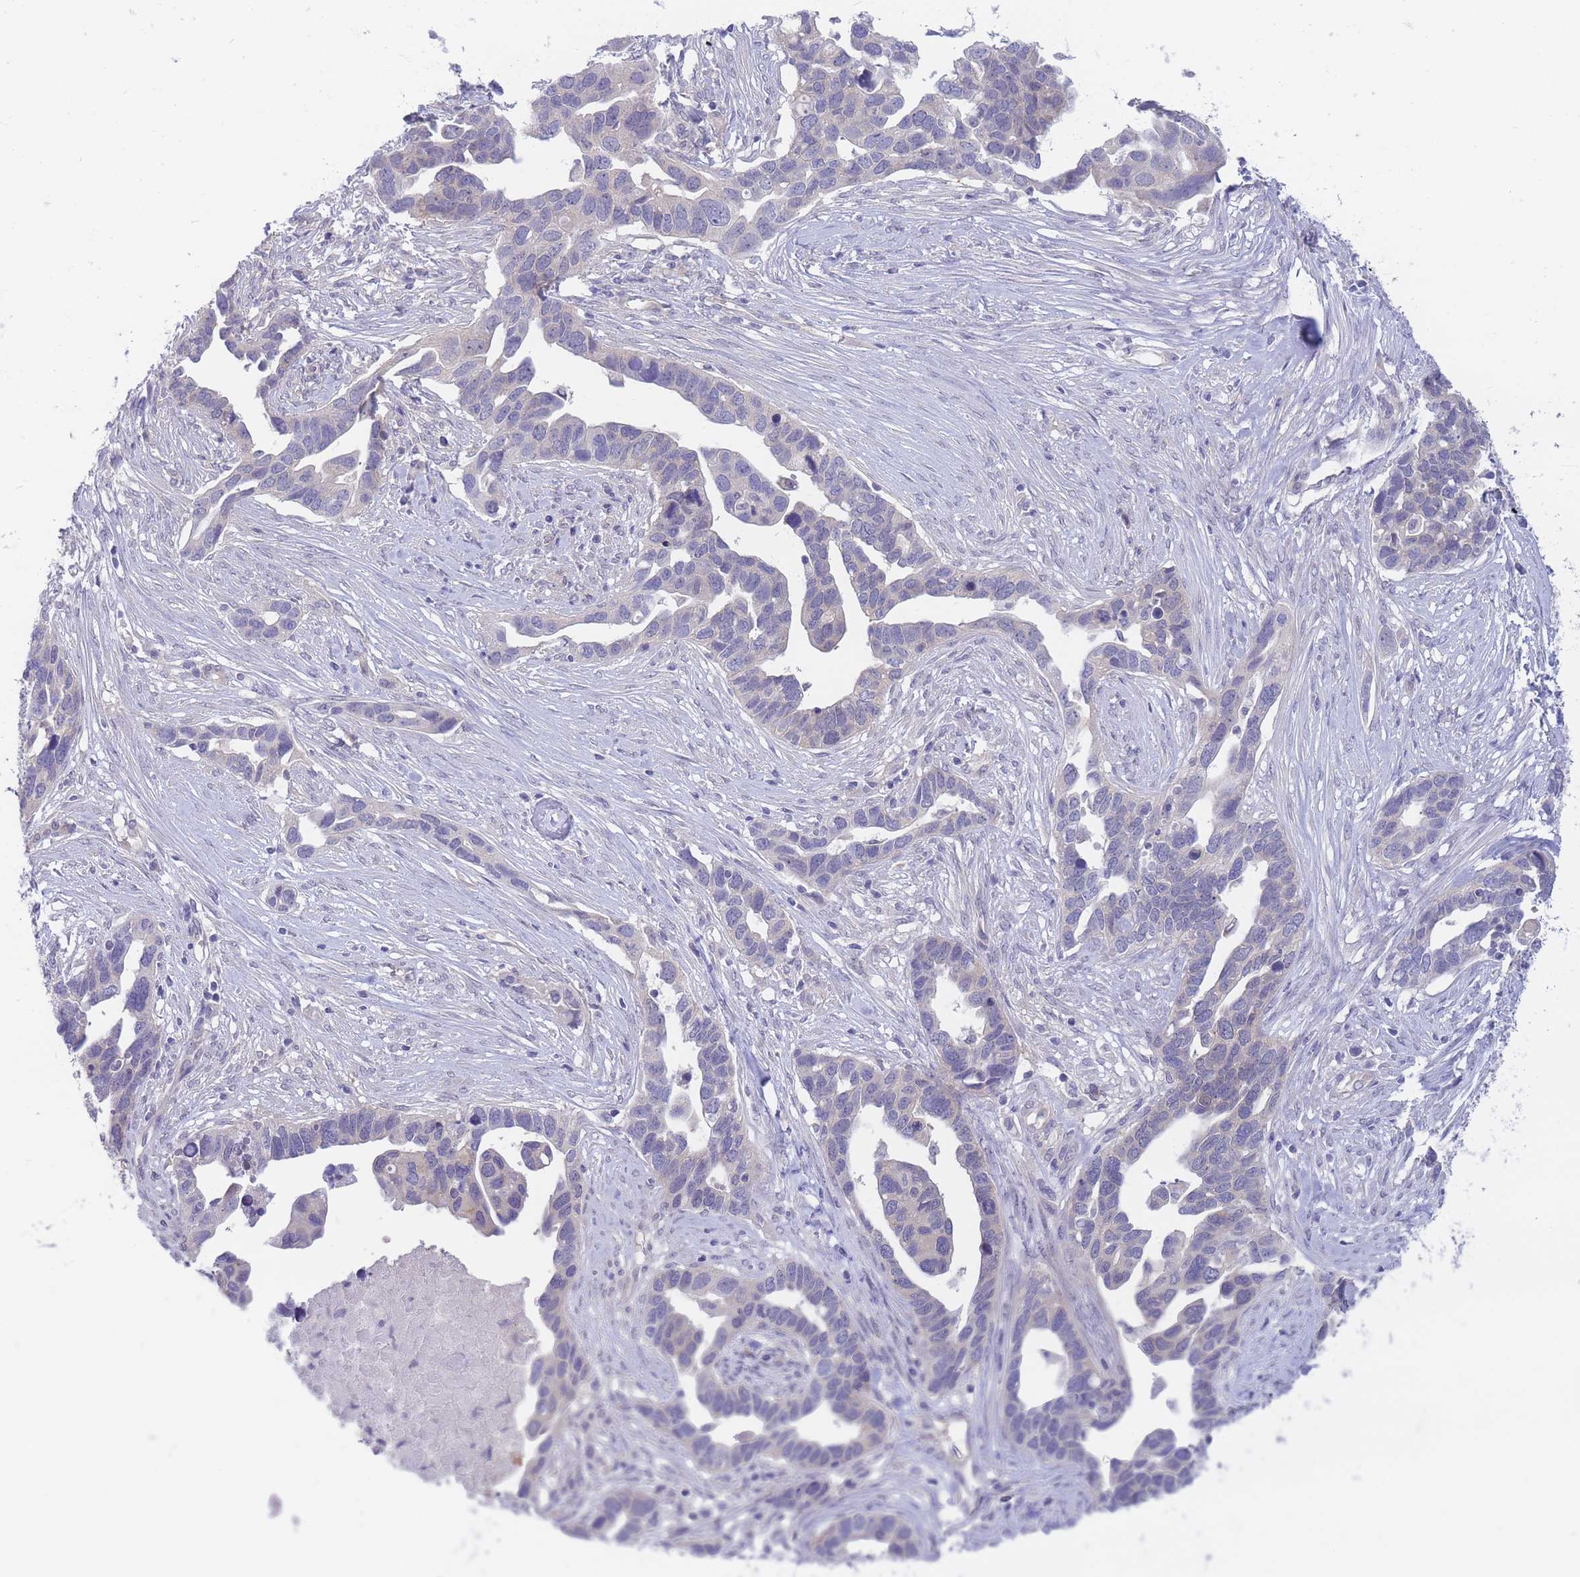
{"staining": {"intensity": "weak", "quantity": "<25%", "location": "cytoplasmic/membranous"}, "tissue": "ovarian cancer", "cell_type": "Tumor cells", "image_type": "cancer", "snomed": [{"axis": "morphology", "description": "Cystadenocarcinoma, serous, NOS"}, {"axis": "topography", "description": "Ovary"}], "caption": "Immunohistochemical staining of serous cystadenocarcinoma (ovarian) displays no significant expression in tumor cells.", "gene": "SUGT1", "patient": {"sex": "female", "age": 54}}